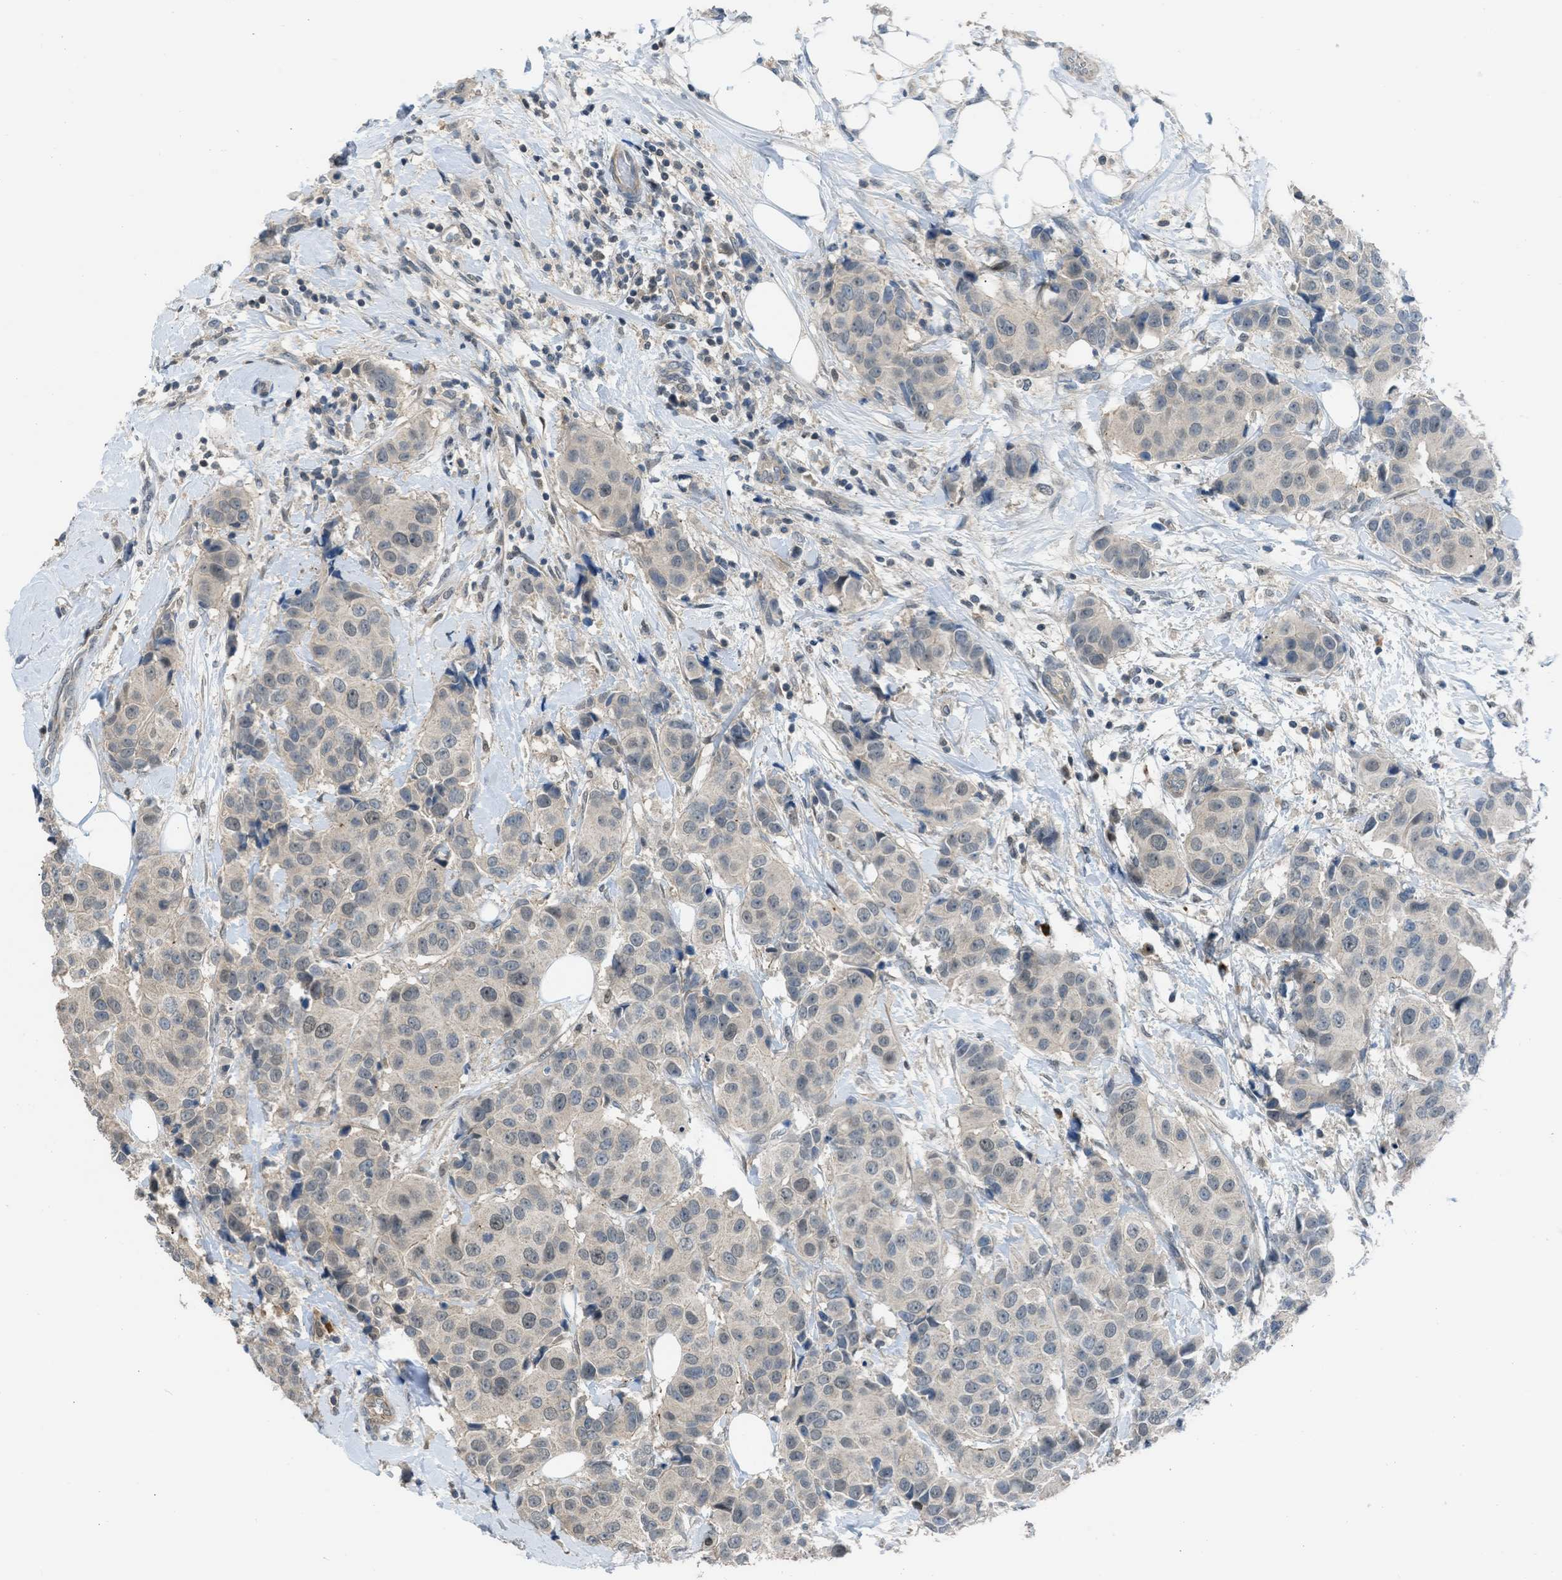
{"staining": {"intensity": "negative", "quantity": "none", "location": "none"}, "tissue": "breast cancer", "cell_type": "Tumor cells", "image_type": "cancer", "snomed": [{"axis": "morphology", "description": "Normal tissue, NOS"}, {"axis": "morphology", "description": "Duct carcinoma"}, {"axis": "topography", "description": "Breast"}], "caption": "A high-resolution micrograph shows immunohistochemistry staining of breast cancer (invasive ductal carcinoma), which reveals no significant expression in tumor cells.", "gene": "TTBK2", "patient": {"sex": "female", "age": 39}}